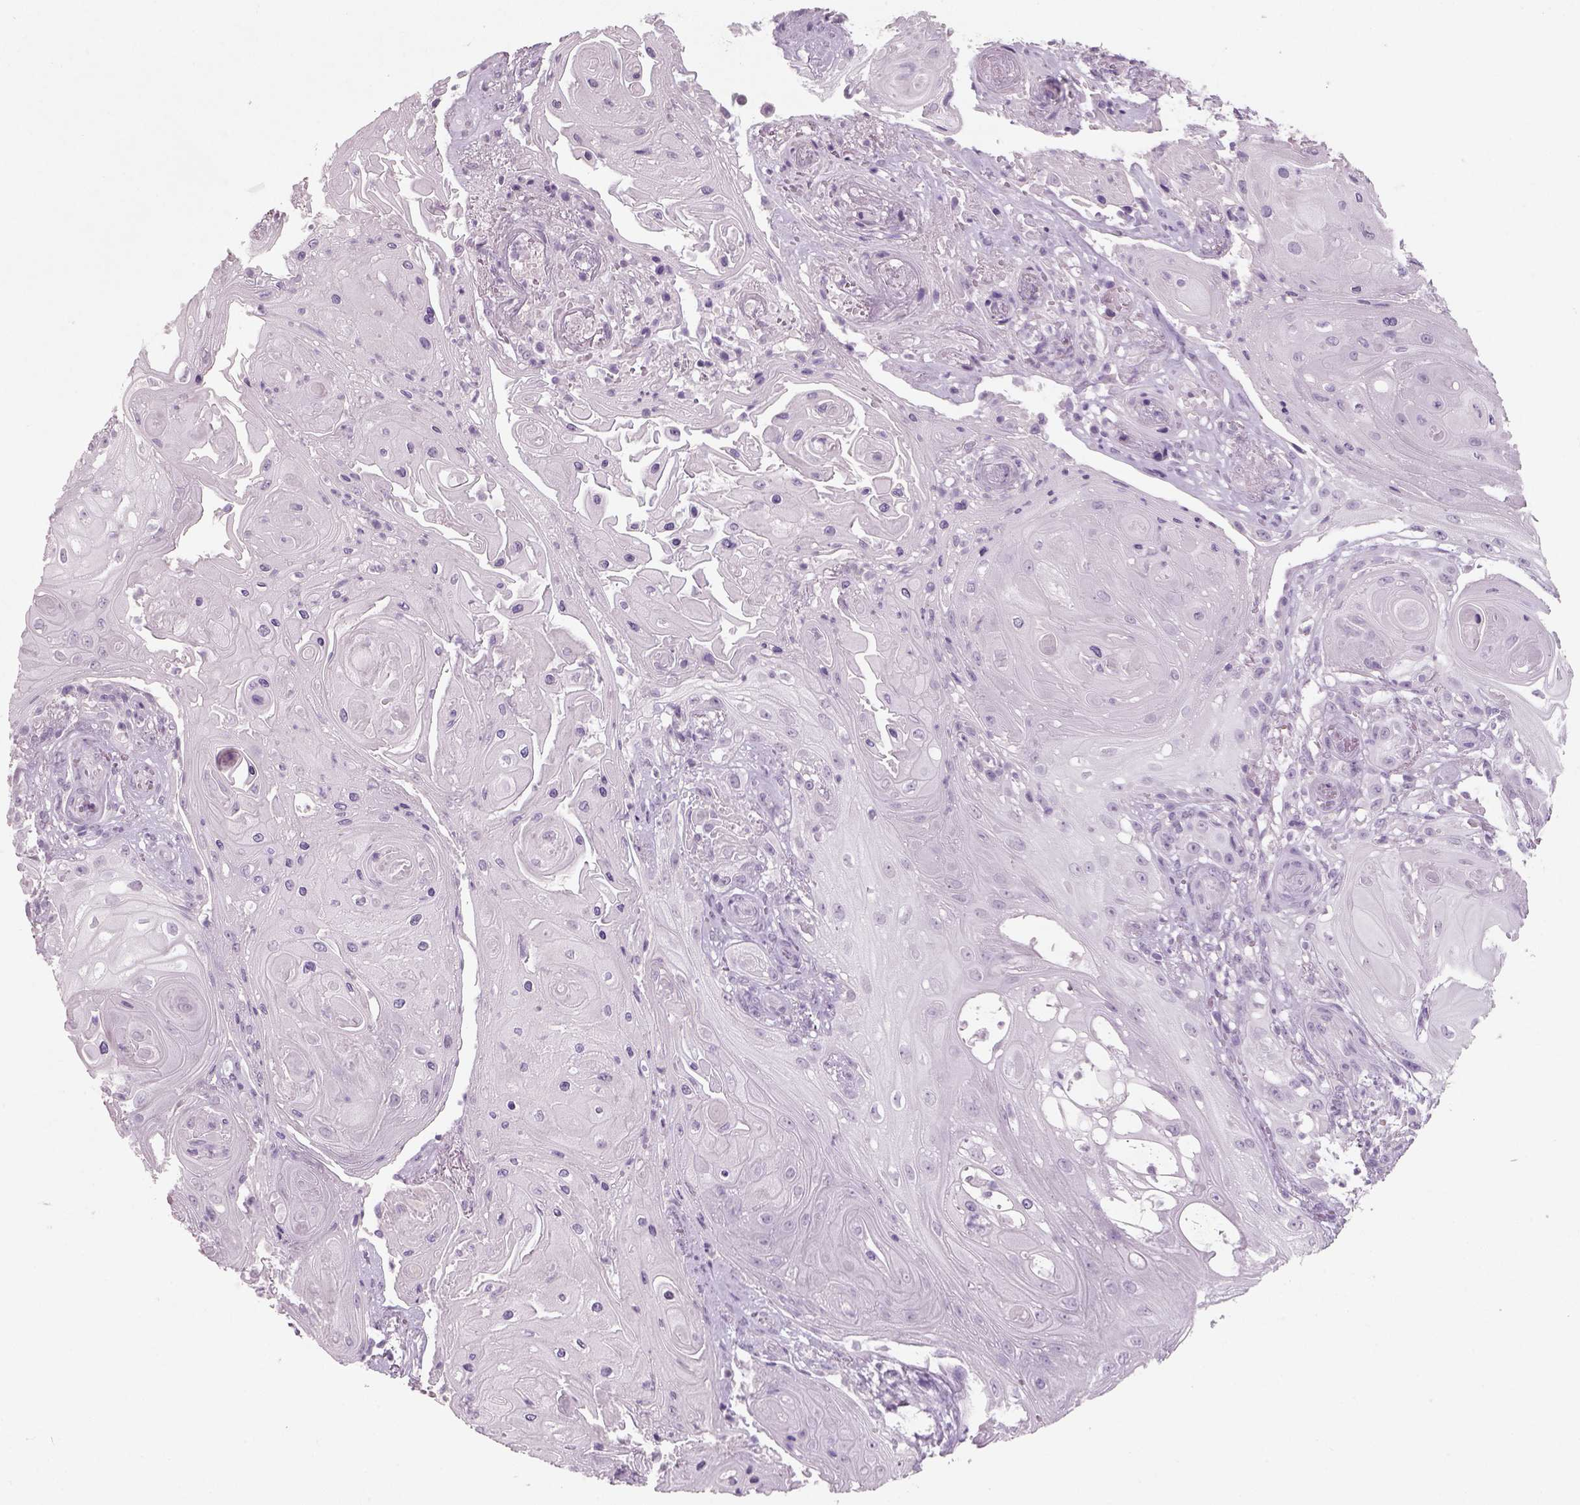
{"staining": {"intensity": "negative", "quantity": "none", "location": "none"}, "tissue": "skin cancer", "cell_type": "Tumor cells", "image_type": "cancer", "snomed": [{"axis": "morphology", "description": "Squamous cell carcinoma, NOS"}, {"axis": "topography", "description": "Skin"}], "caption": "IHC image of neoplastic tissue: human skin squamous cell carcinoma stained with DAB reveals no significant protein expression in tumor cells.", "gene": "SLC6A2", "patient": {"sex": "male", "age": 62}}